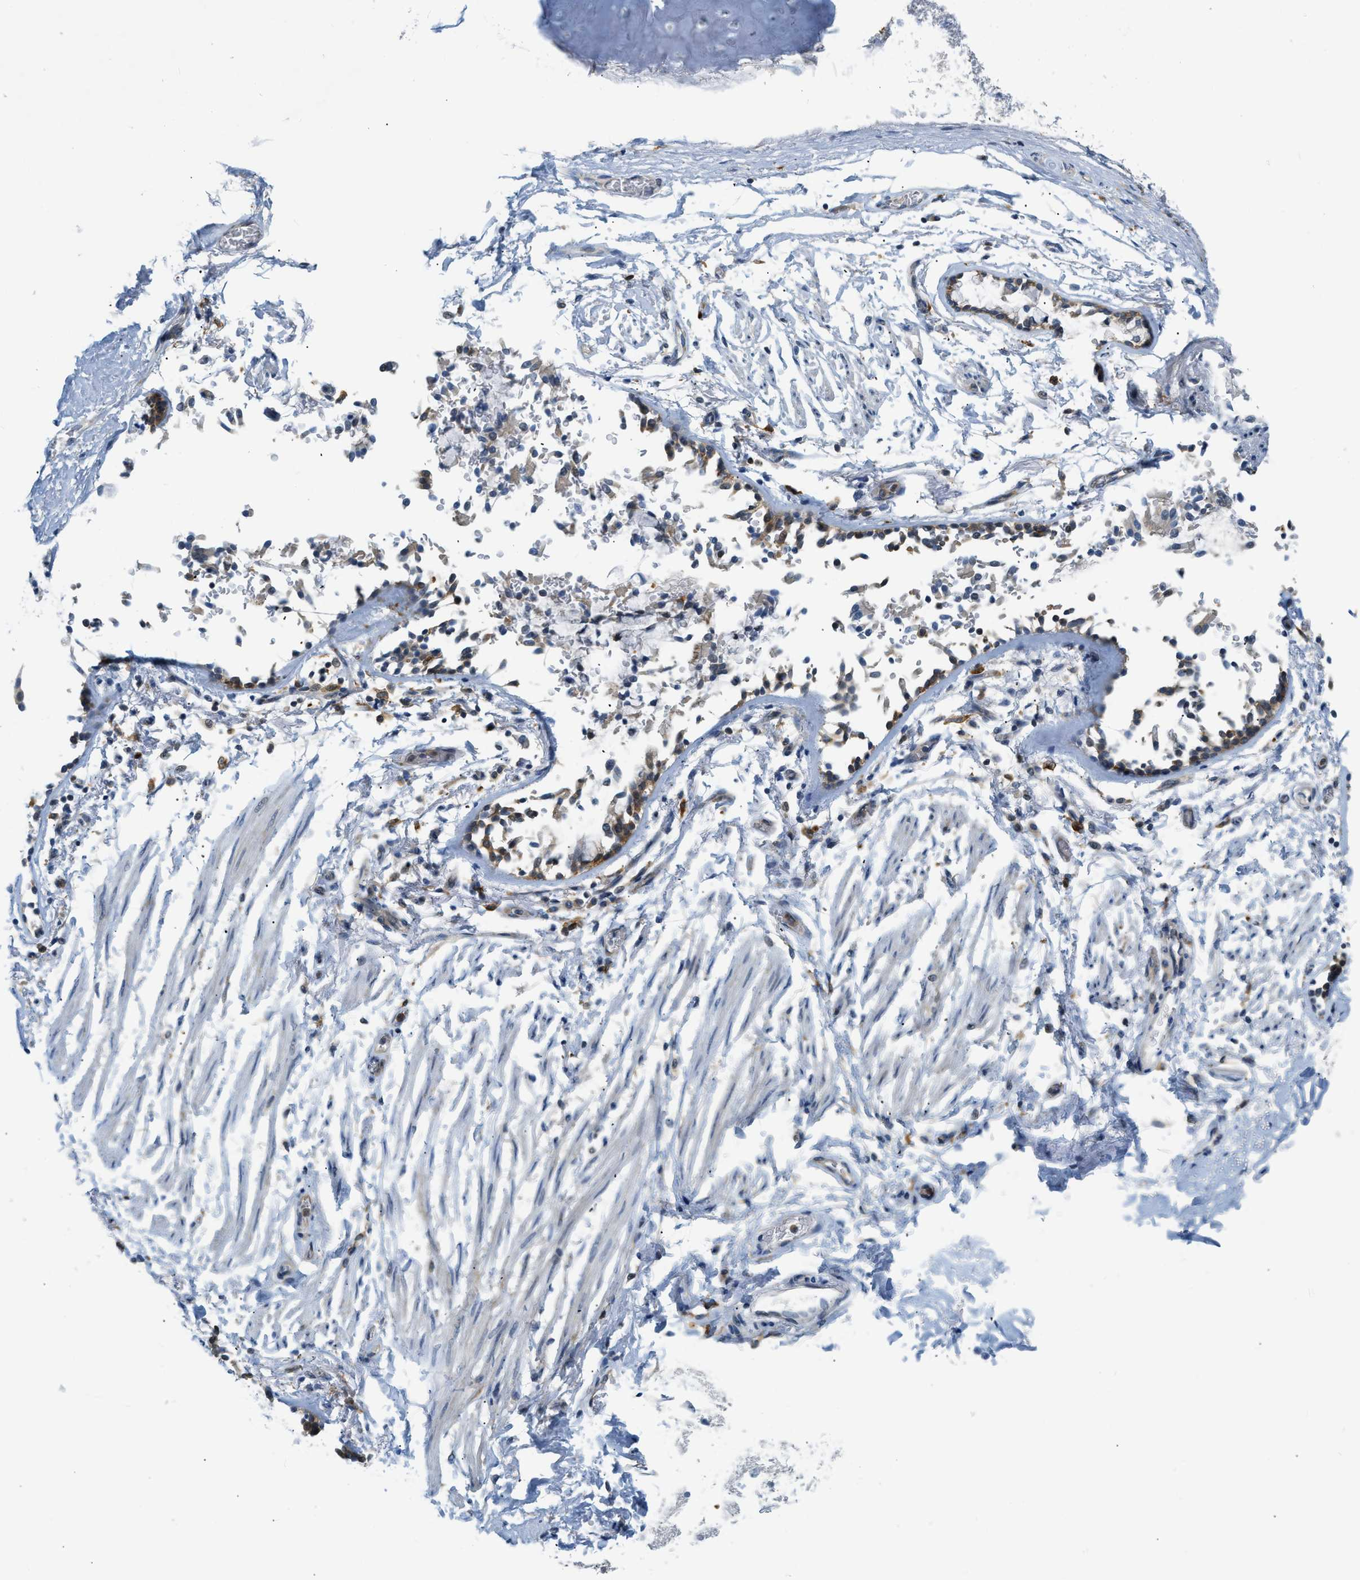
{"staining": {"intensity": "weak", "quantity": "25%-75%", "location": "cytoplasmic/membranous"}, "tissue": "adipose tissue", "cell_type": "Adipocytes", "image_type": "normal", "snomed": [{"axis": "morphology", "description": "Normal tissue, NOS"}, {"axis": "topography", "description": "Cartilage tissue"}, {"axis": "topography", "description": "Lung"}], "caption": "Human adipose tissue stained for a protein (brown) reveals weak cytoplasmic/membranous positive expression in about 25%-75% of adipocytes.", "gene": "ZNF408", "patient": {"sex": "female", "age": 77}}